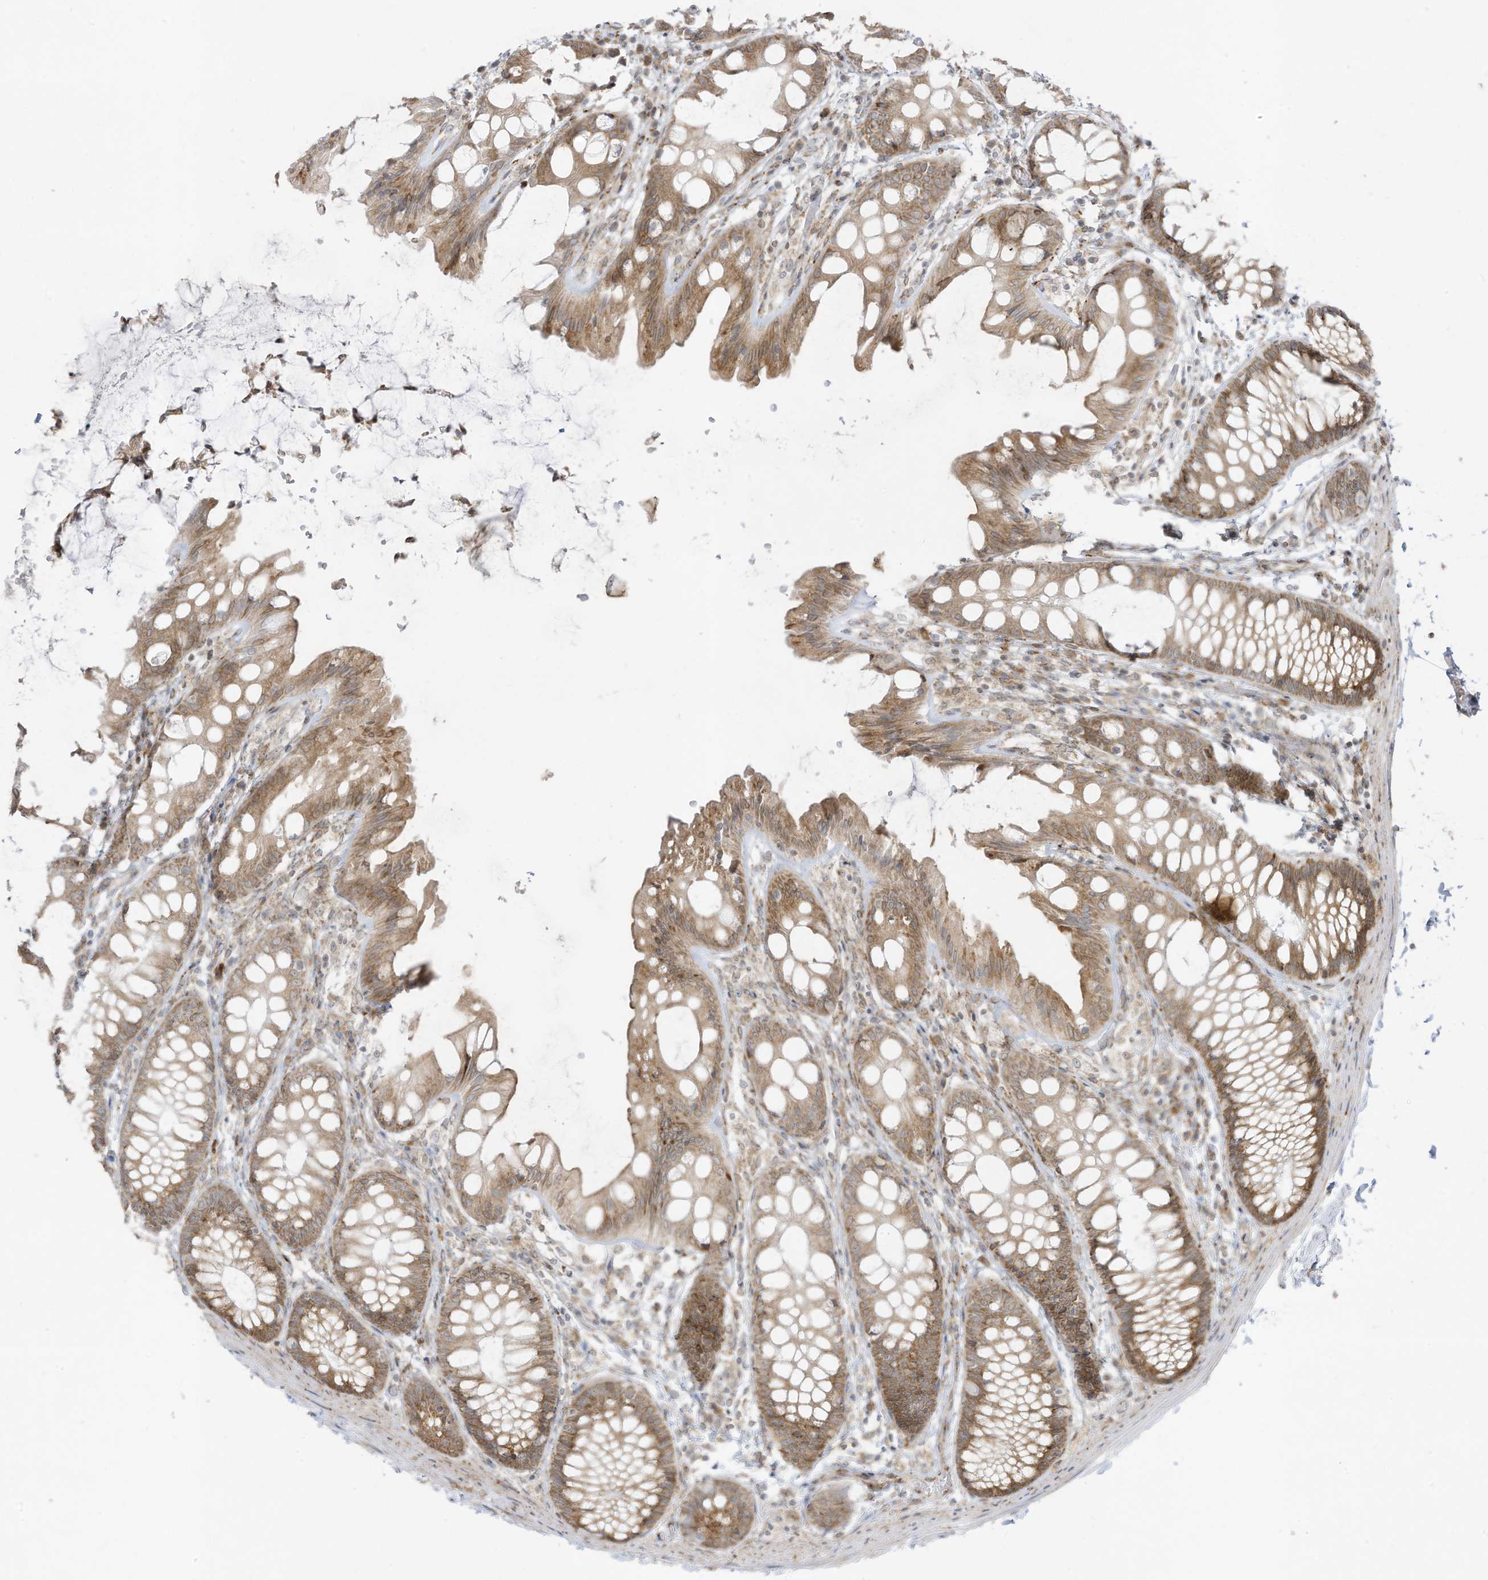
{"staining": {"intensity": "weak", "quantity": ">75%", "location": "cytoplasmic/membranous"}, "tissue": "colon", "cell_type": "Endothelial cells", "image_type": "normal", "snomed": [{"axis": "morphology", "description": "Normal tissue, NOS"}, {"axis": "topography", "description": "Colon"}], "caption": "An immunohistochemistry (IHC) image of normal tissue is shown. Protein staining in brown labels weak cytoplasmic/membranous positivity in colon within endothelial cells.", "gene": "PTK6", "patient": {"sex": "male", "age": 47}}